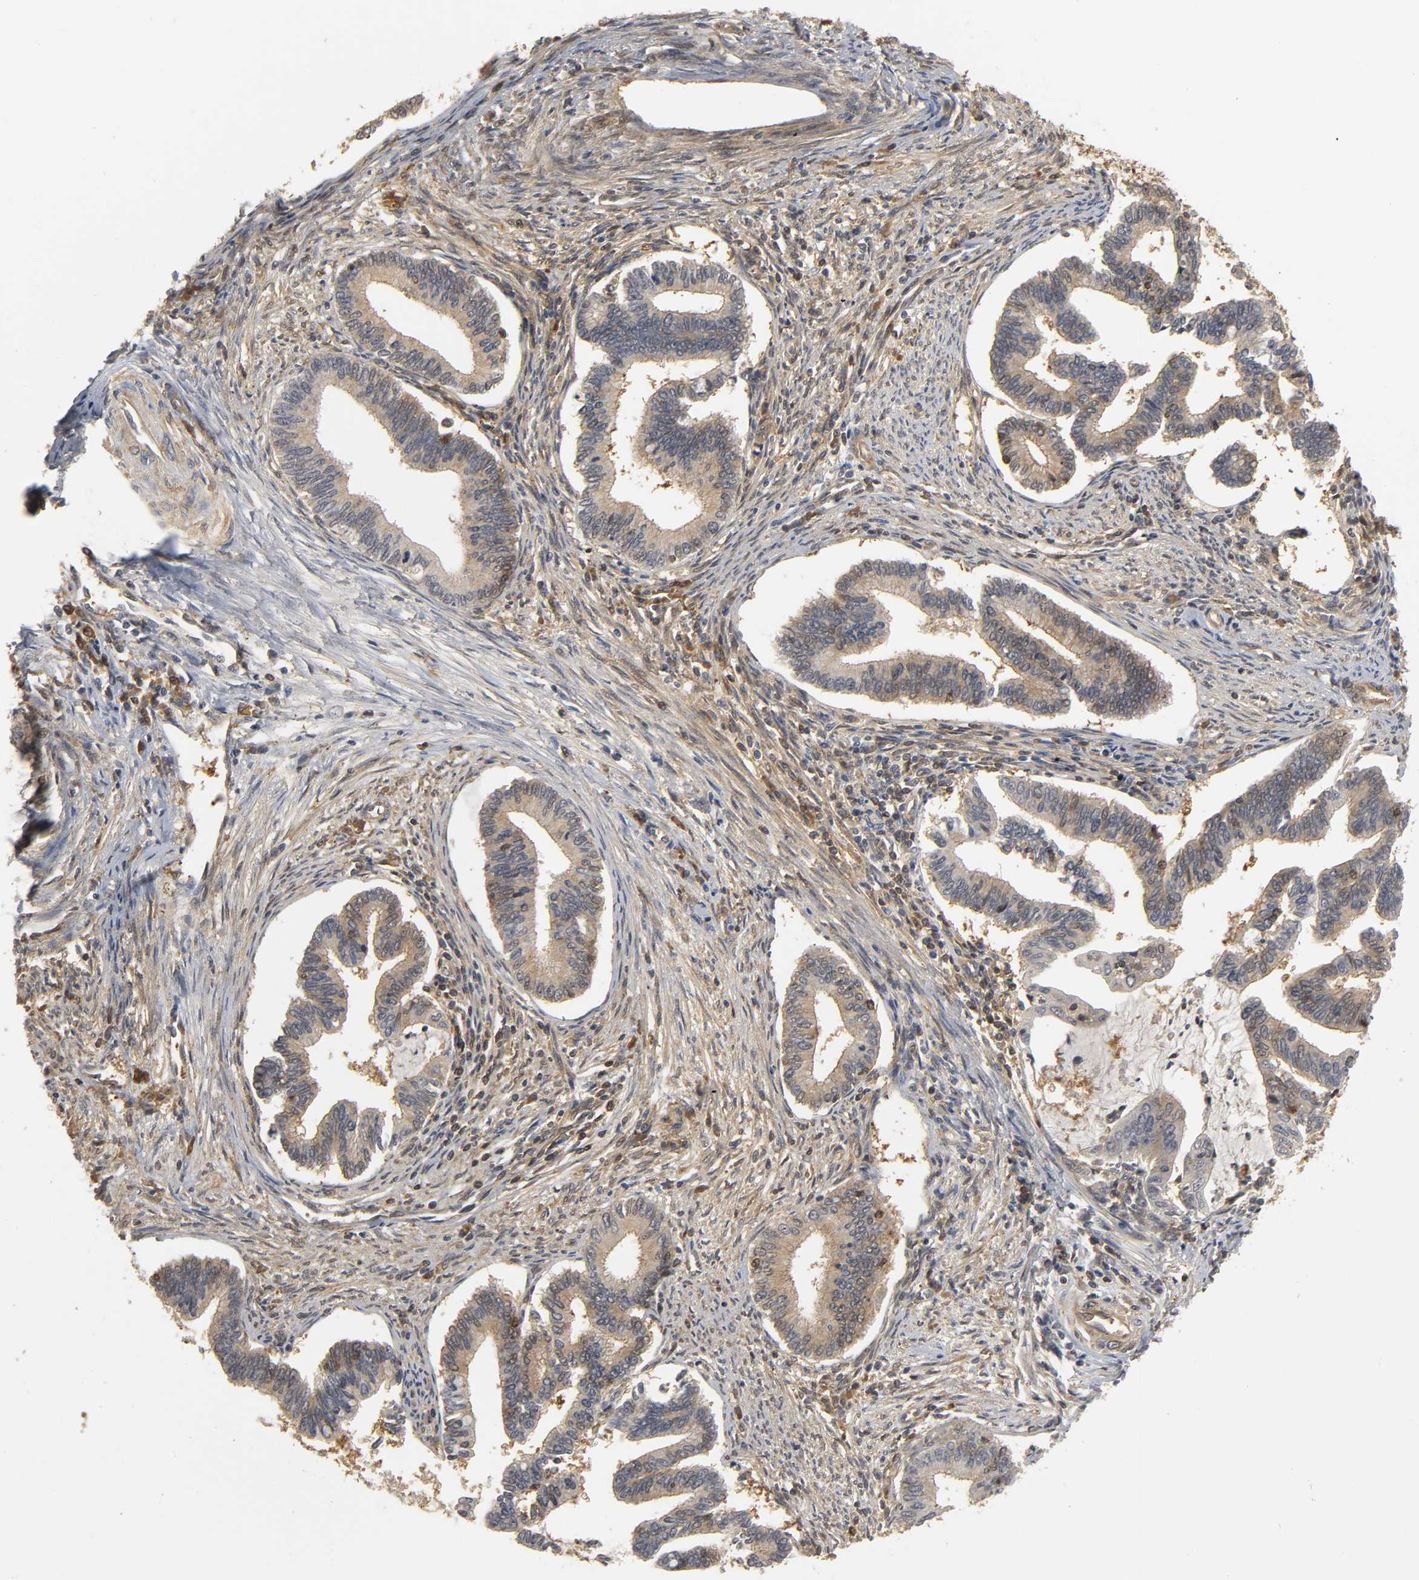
{"staining": {"intensity": "moderate", "quantity": ">75%", "location": "cytoplasmic/membranous,nuclear"}, "tissue": "cervical cancer", "cell_type": "Tumor cells", "image_type": "cancer", "snomed": [{"axis": "morphology", "description": "Adenocarcinoma, NOS"}, {"axis": "topography", "description": "Cervix"}], "caption": "Moderate cytoplasmic/membranous and nuclear expression is seen in about >75% of tumor cells in adenocarcinoma (cervical). (DAB (3,3'-diaminobenzidine) IHC with brightfield microscopy, high magnification).", "gene": "PARK7", "patient": {"sex": "female", "age": 36}}